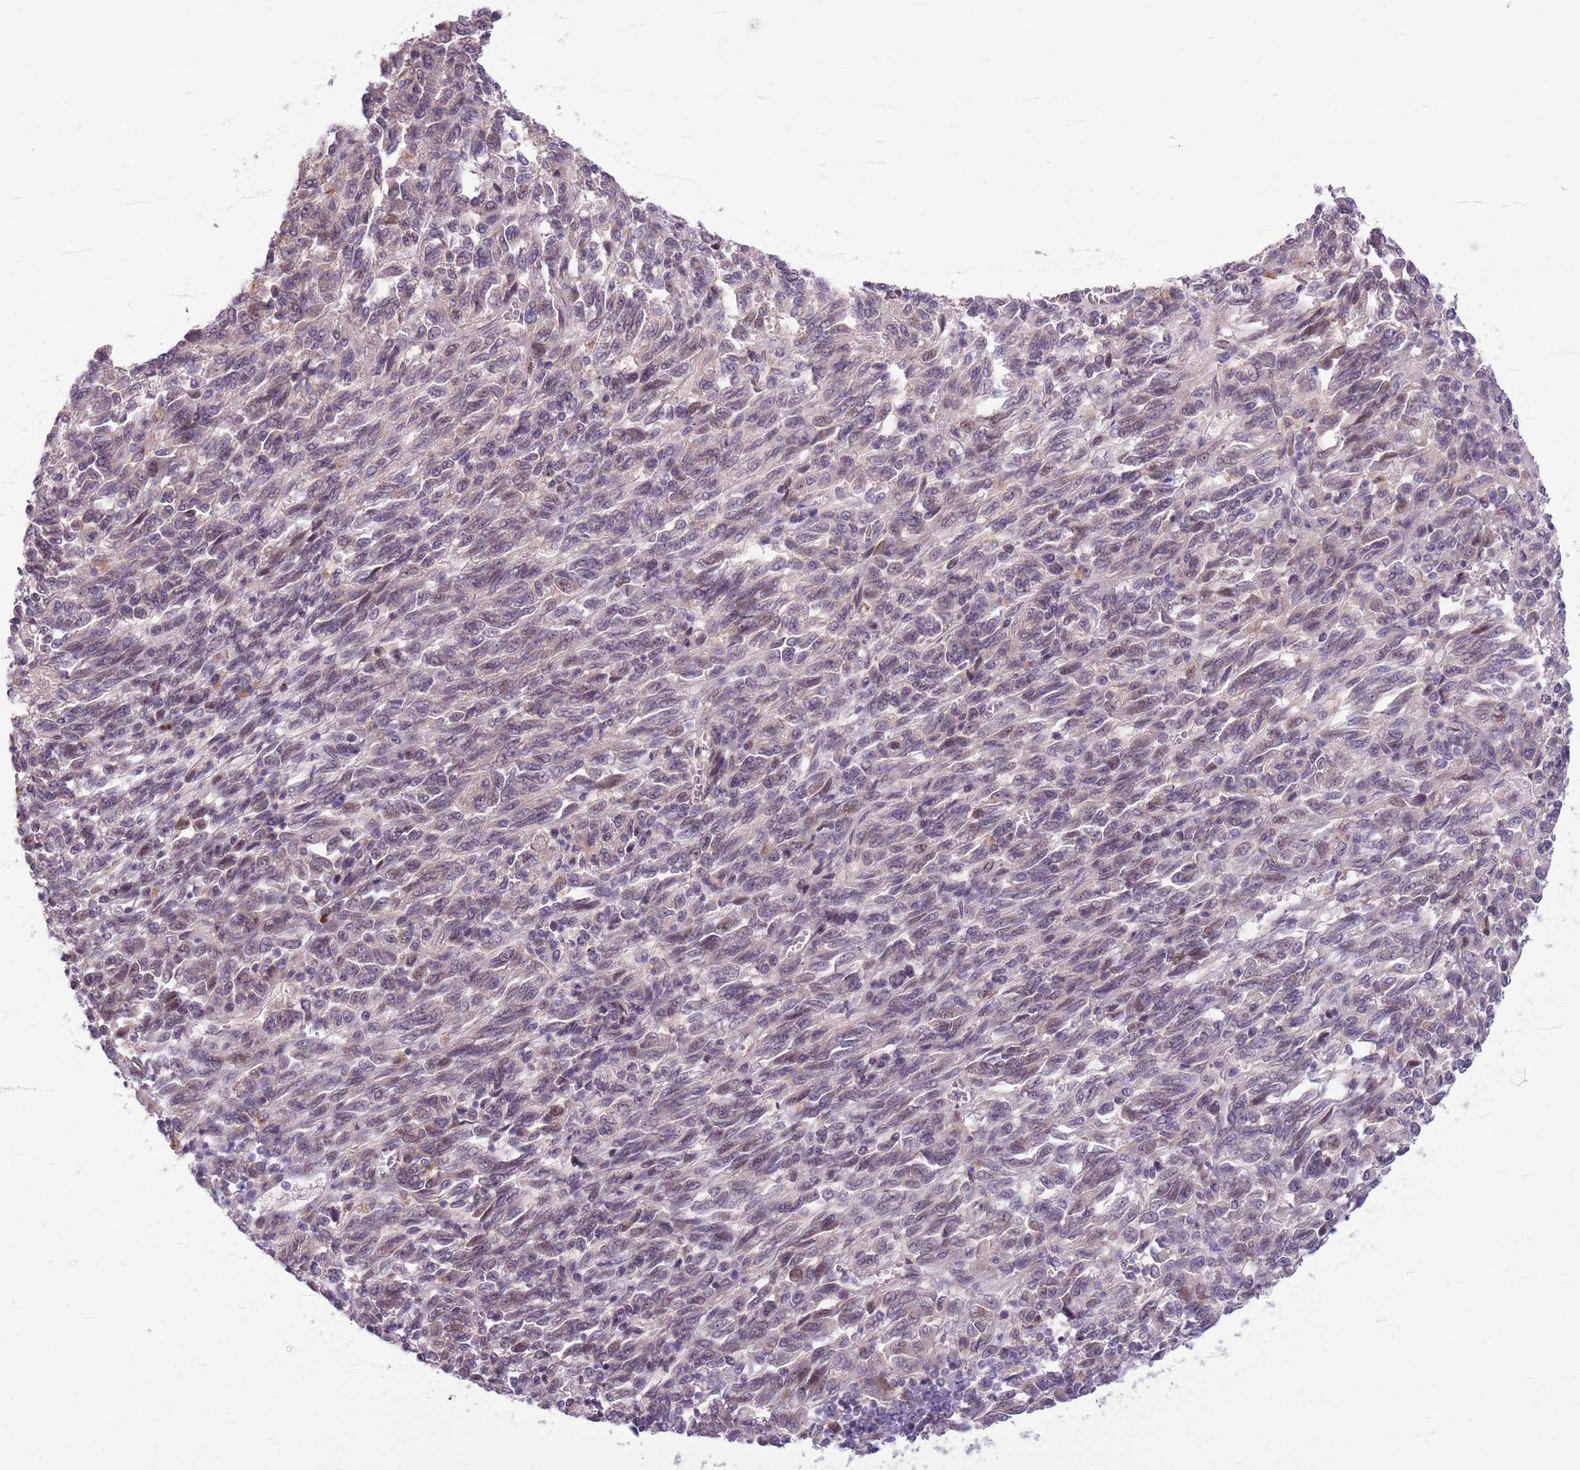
{"staining": {"intensity": "weak", "quantity": "<25%", "location": "nuclear"}, "tissue": "melanoma", "cell_type": "Tumor cells", "image_type": "cancer", "snomed": [{"axis": "morphology", "description": "Malignant melanoma, Metastatic site"}, {"axis": "topography", "description": "Lung"}], "caption": "IHC micrograph of neoplastic tissue: malignant melanoma (metastatic site) stained with DAB (3,3'-diaminobenzidine) reveals no significant protein expression in tumor cells. (DAB IHC, high magnification).", "gene": "CCND2", "patient": {"sex": "male", "age": 64}}